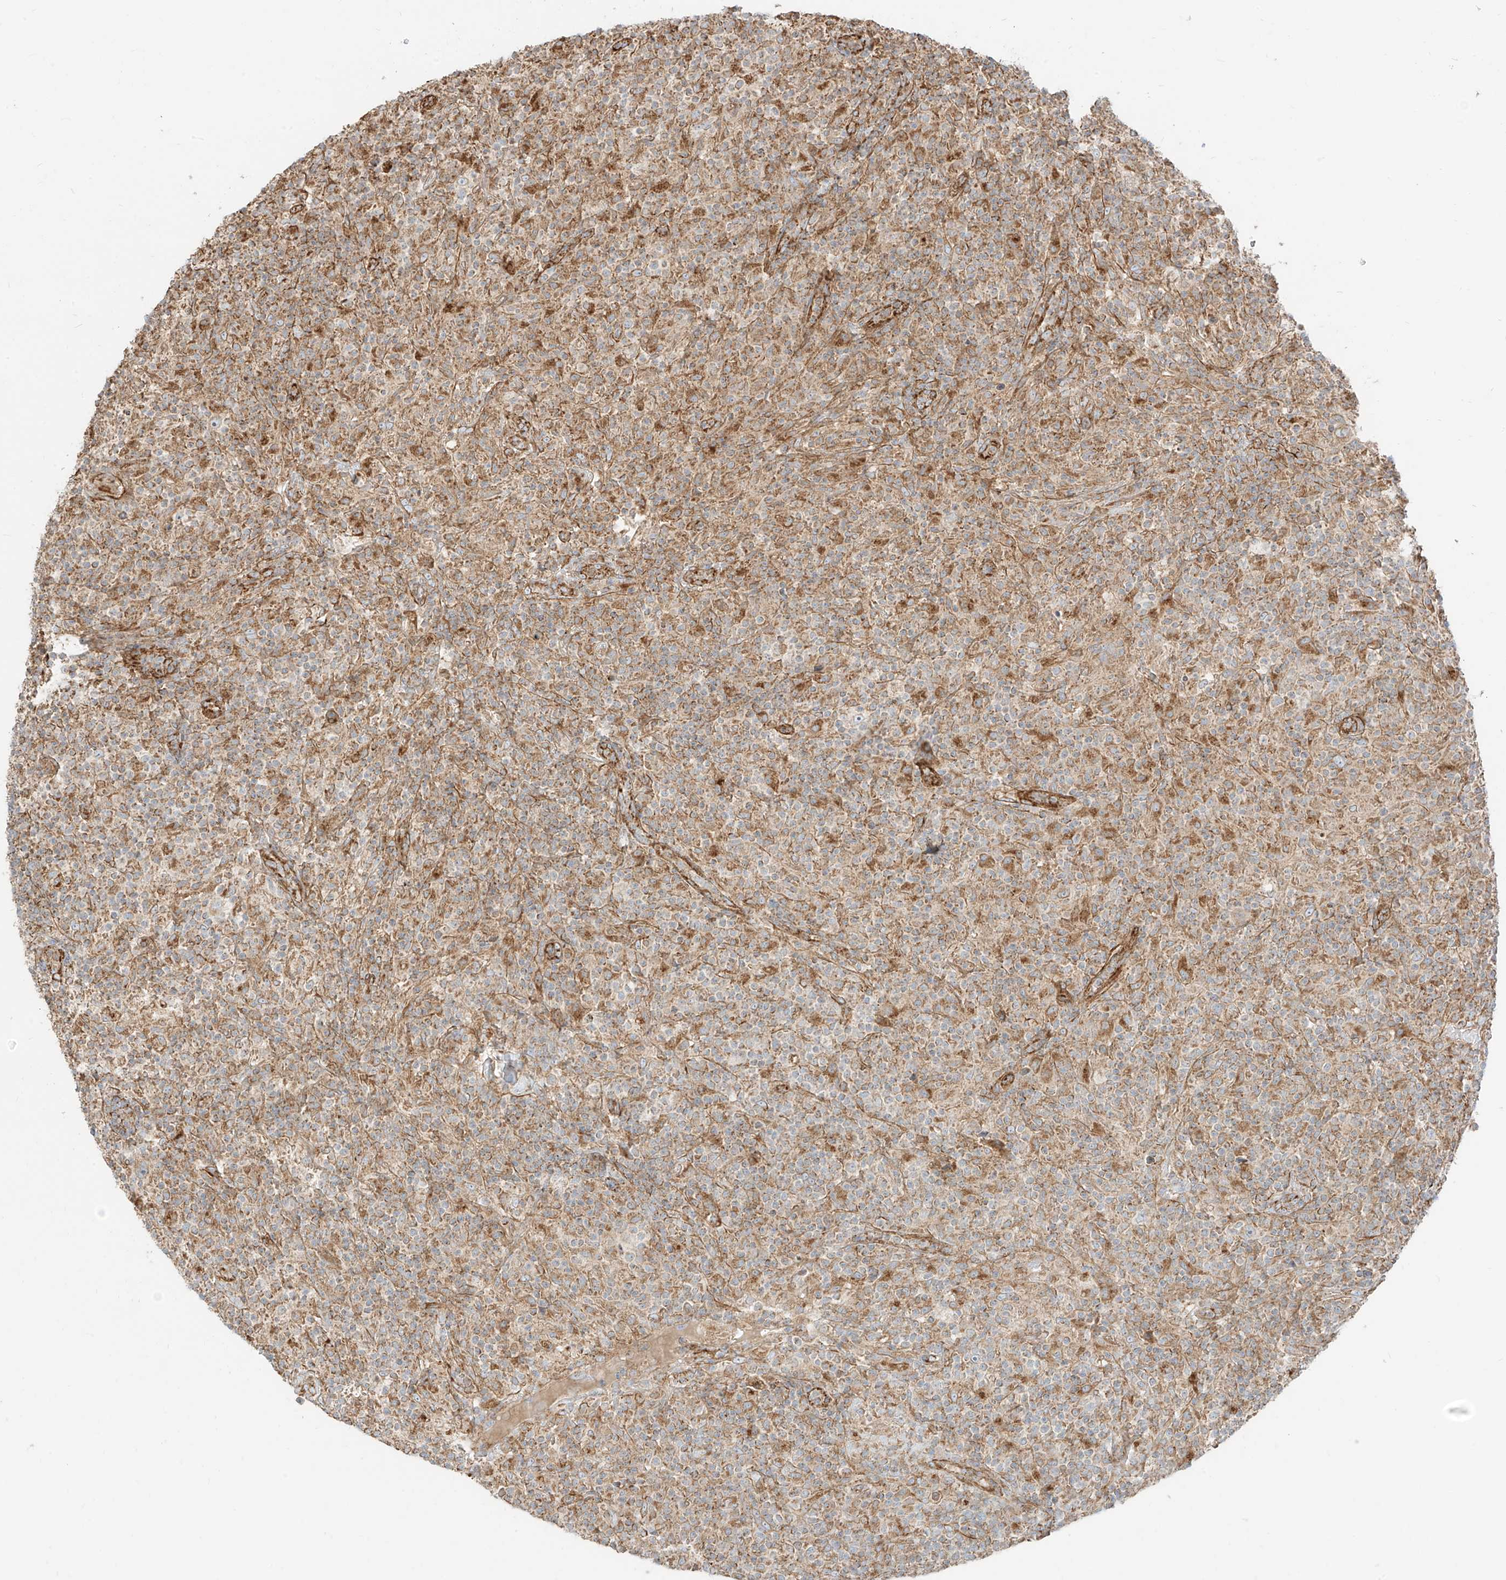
{"staining": {"intensity": "weak", "quantity": "25%-75%", "location": "cytoplasmic/membranous"}, "tissue": "lymphoma", "cell_type": "Tumor cells", "image_type": "cancer", "snomed": [{"axis": "morphology", "description": "Hodgkin's disease, NOS"}, {"axis": "topography", "description": "Lymph node"}], "caption": "The image demonstrates a brown stain indicating the presence of a protein in the cytoplasmic/membranous of tumor cells in Hodgkin's disease.", "gene": "PLCL1", "patient": {"sex": "male", "age": 70}}